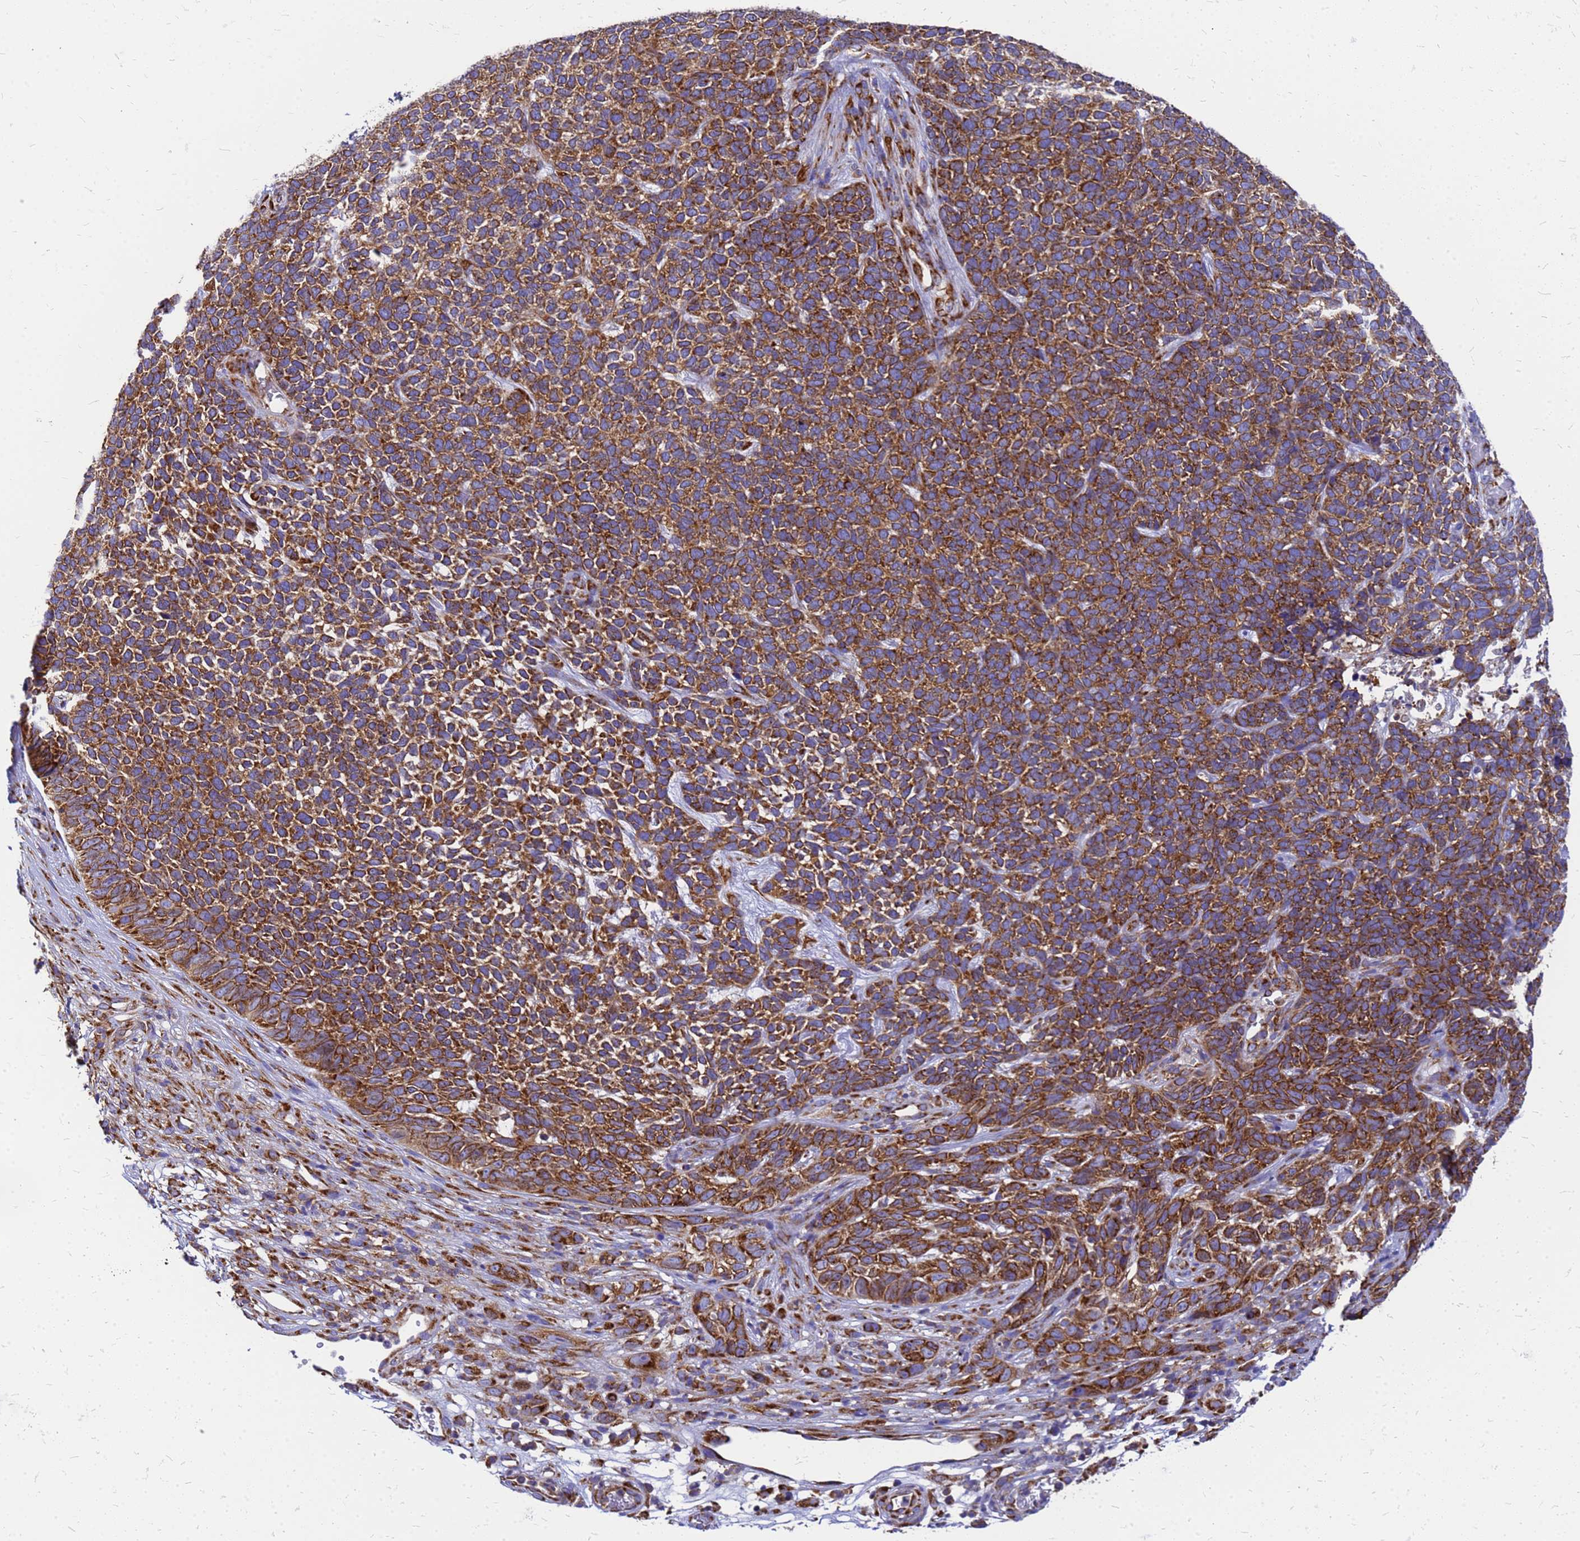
{"staining": {"intensity": "strong", "quantity": ">75%", "location": "cytoplasmic/membranous"}, "tissue": "skin cancer", "cell_type": "Tumor cells", "image_type": "cancer", "snomed": [{"axis": "morphology", "description": "Basal cell carcinoma"}, {"axis": "topography", "description": "Skin"}], "caption": "The photomicrograph demonstrates a brown stain indicating the presence of a protein in the cytoplasmic/membranous of tumor cells in skin basal cell carcinoma.", "gene": "EEF1D", "patient": {"sex": "female", "age": 84}}